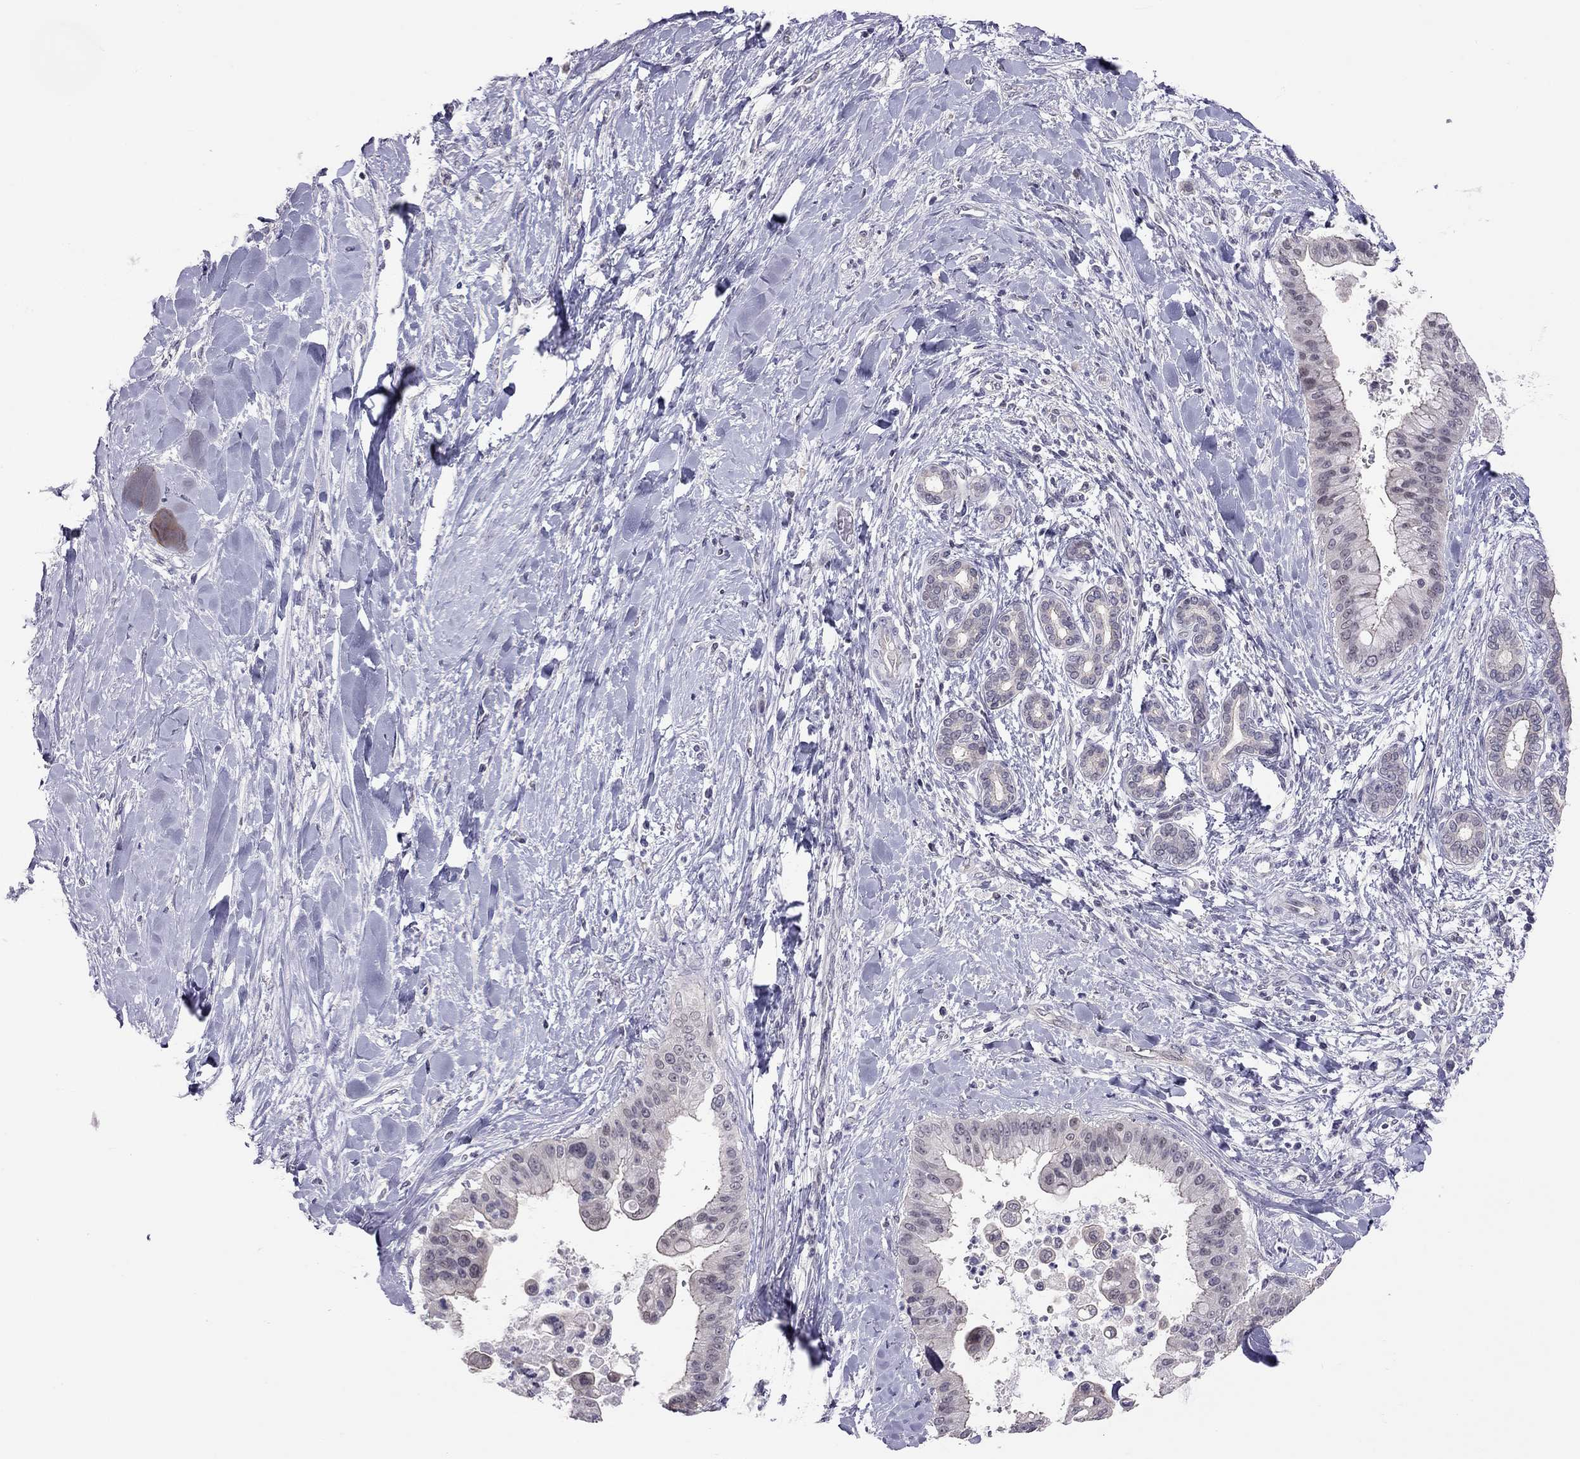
{"staining": {"intensity": "negative", "quantity": "none", "location": "none"}, "tissue": "liver cancer", "cell_type": "Tumor cells", "image_type": "cancer", "snomed": [{"axis": "morphology", "description": "Cholangiocarcinoma"}, {"axis": "topography", "description": "Liver"}], "caption": "Liver cancer (cholangiocarcinoma) was stained to show a protein in brown. There is no significant expression in tumor cells.", "gene": "HSF2BP", "patient": {"sex": "female", "age": 54}}